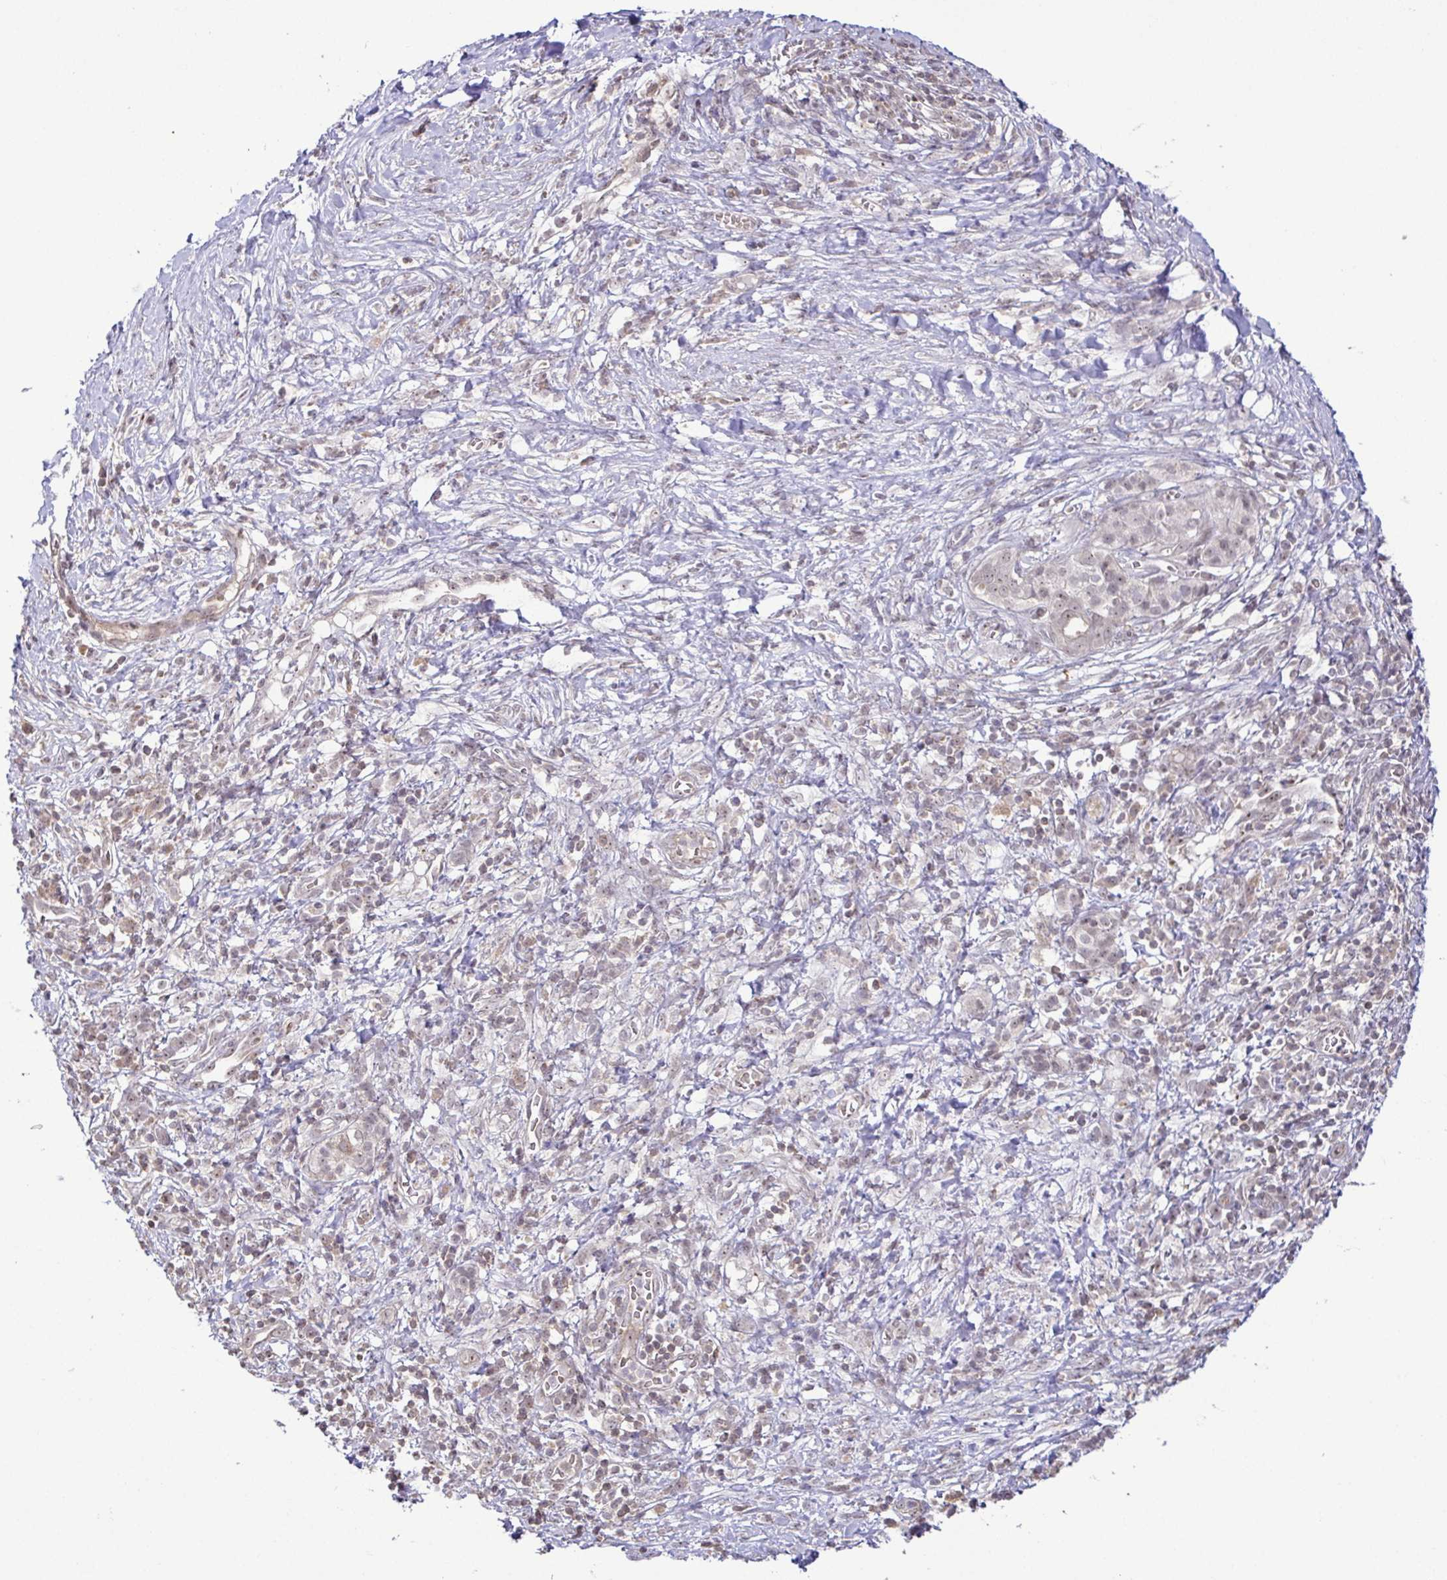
{"staining": {"intensity": "weak", "quantity": "<25%", "location": "nuclear"}, "tissue": "pancreatic cancer", "cell_type": "Tumor cells", "image_type": "cancer", "snomed": [{"axis": "morphology", "description": "Adenocarcinoma, NOS"}, {"axis": "topography", "description": "Pancreas"}], "caption": "Human pancreatic cancer (adenocarcinoma) stained for a protein using immunohistochemistry shows no staining in tumor cells.", "gene": "RSL24D1", "patient": {"sex": "male", "age": 61}}